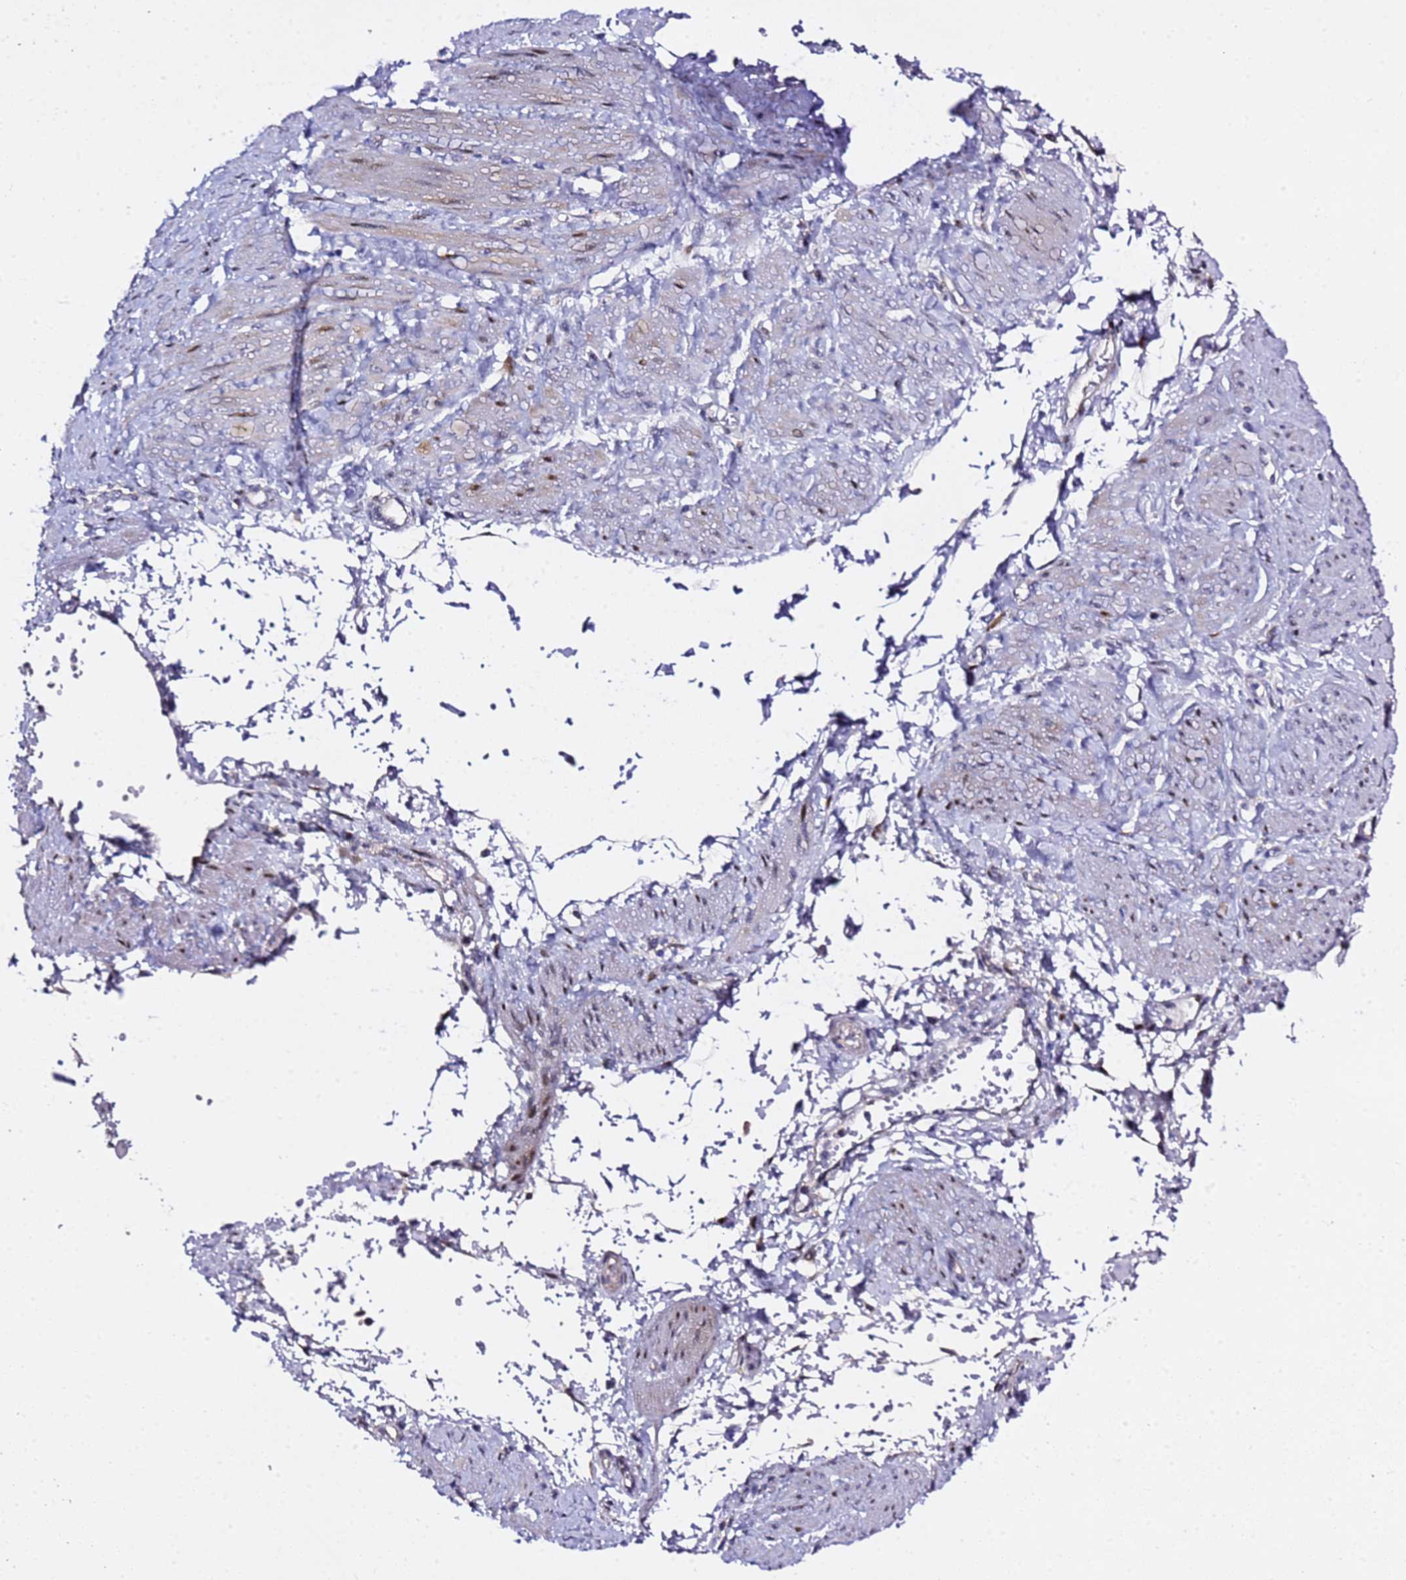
{"staining": {"intensity": "negative", "quantity": "none", "location": "none"}, "tissue": "smooth muscle", "cell_type": "Smooth muscle cells", "image_type": "normal", "snomed": [{"axis": "morphology", "description": "Normal tissue, NOS"}, {"axis": "topography", "description": "Smooth muscle"}, {"axis": "topography", "description": "Uterus"}], "caption": "Normal smooth muscle was stained to show a protein in brown. There is no significant positivity in smooth muscle cells.", "gene": "ALG3", "patient": {"sex": "female", "age": 39}}